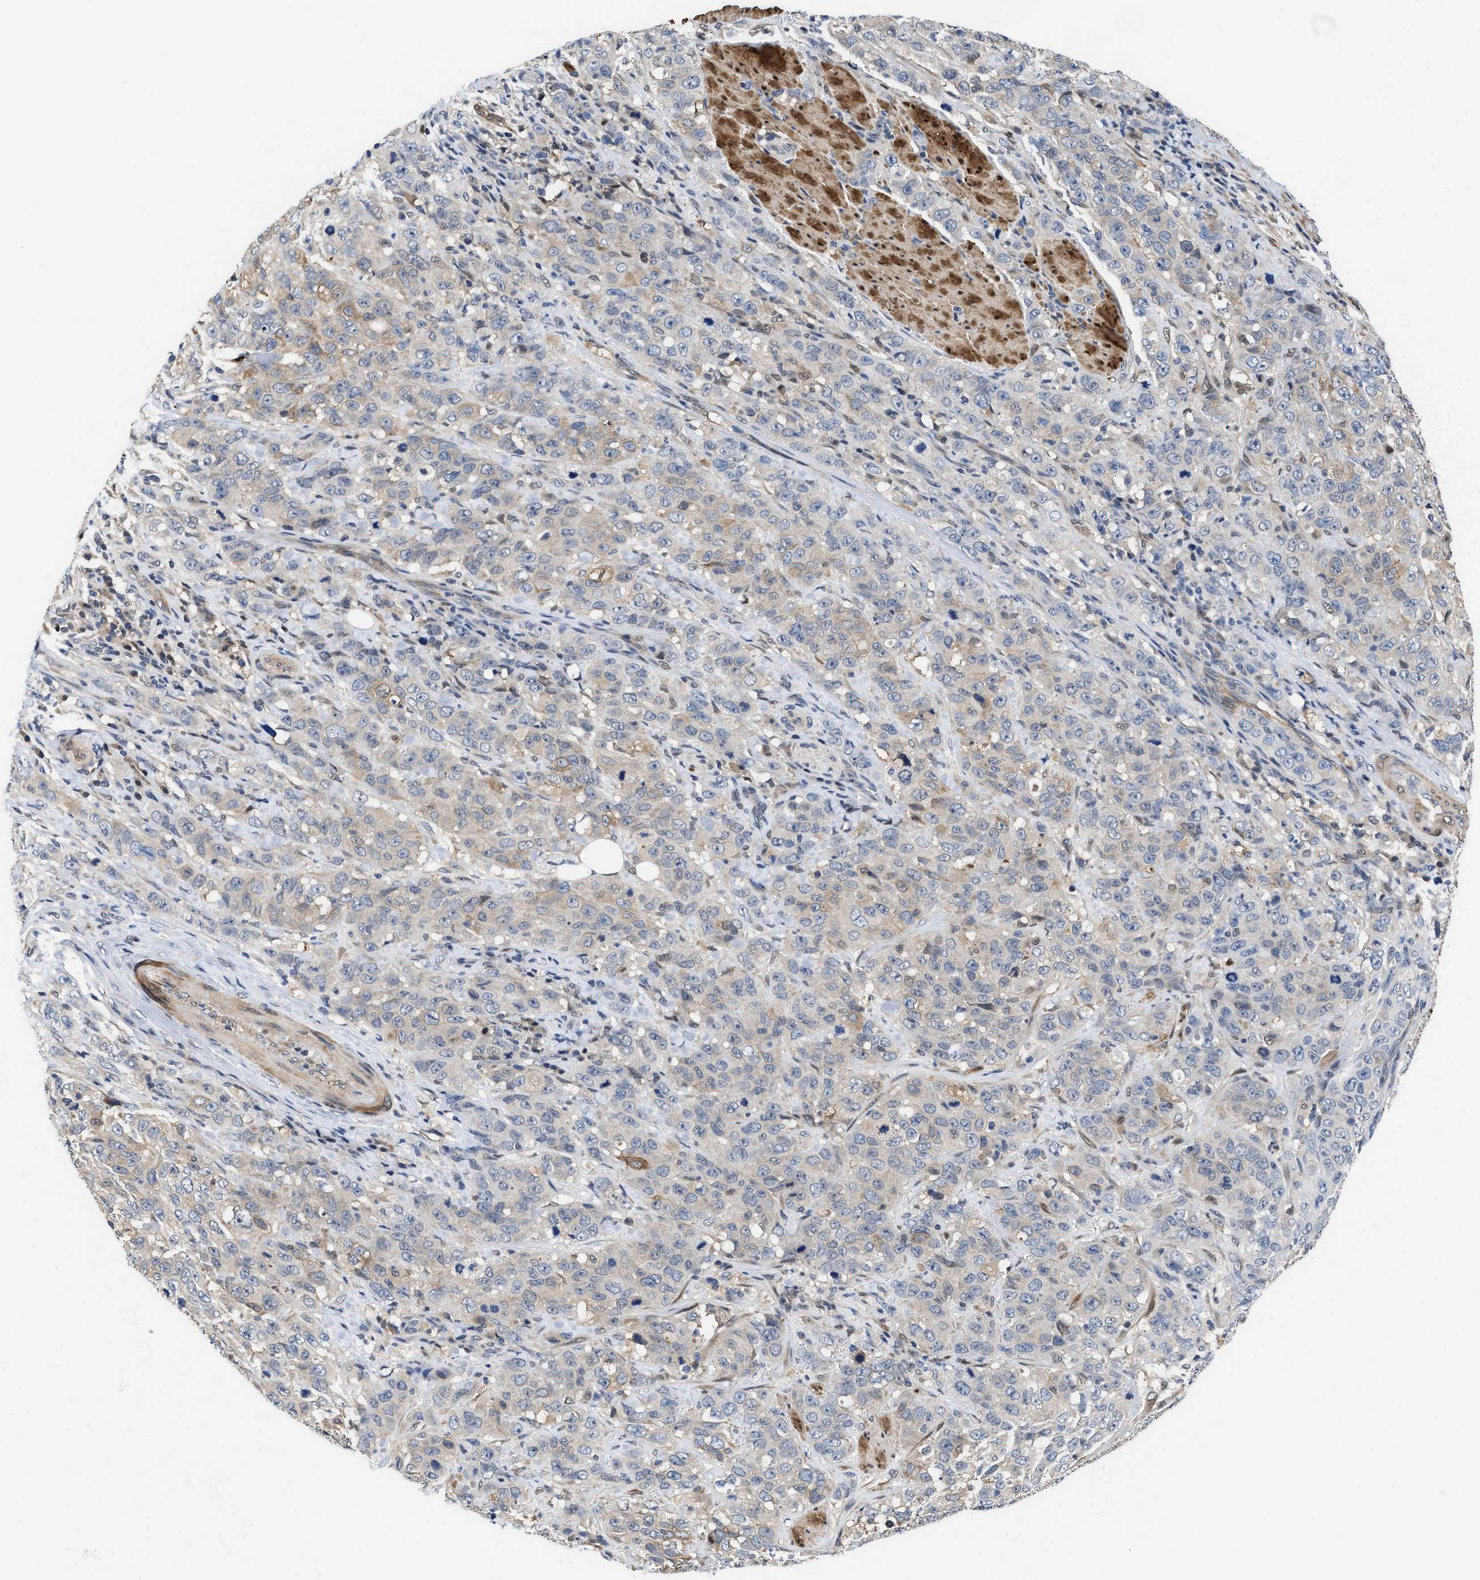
{"staining": {"intensity": "negative", "quantity": "none", "location": "none"}, "tissue": "stomach cancer", "cell_type": "Tumor cells", "image_type": "cancer", "snomed": [{"axis": "morphology", "description": "Adenocarcinoma, NOS"}, {"axis": "topography", "description": "Stomach"}], "caption": "Immunohistochemistry (IHC) photomicrograph of stomach cancer stained for a protein (brown), which shows no positivity in tumor cells.", "gene": "KIF12", "patient": {"sex": "male", "age": 48}}